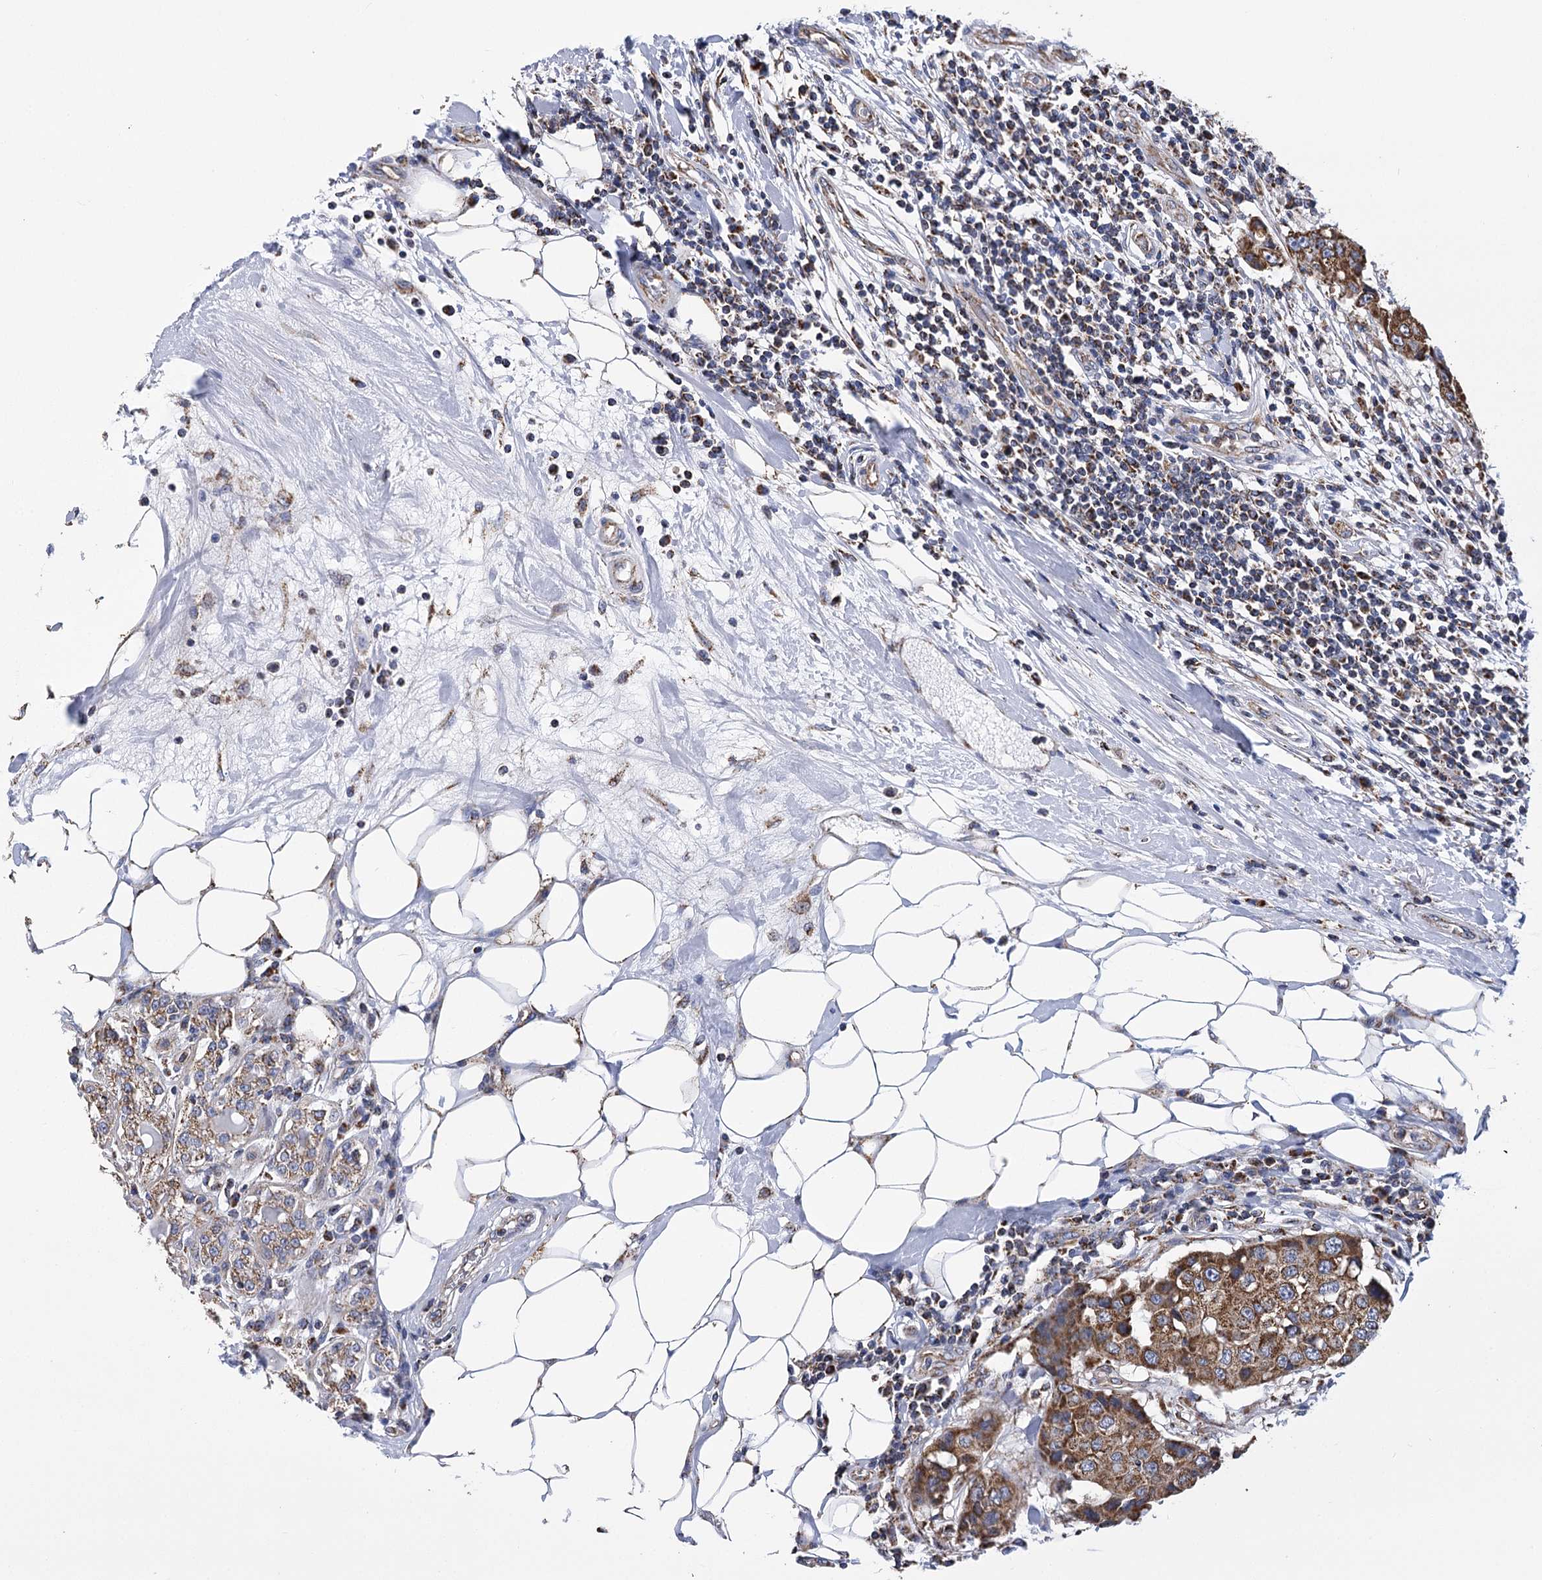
{"staining": {"intensity": "strong", "quantity": ">75%", "location": "cytoplasmic/membranous"}, "tissue": "breast cancer", "cell_type": "Tumor cells", "image_type": "cancer", "snomed": [{"axis": "morphology", "description": "Duct carcinoma"}, {"axis": "topography", "description": "Breast"}], "caption": "Immunohistochemical staining of human invasive ductal carcinoma (breast) demonstrates high levels of strong cytoplasmic/membranous protein staining in about >75% of tumor cells.", "gene": "CCDC73", "patient": {"sex": "female", "age": 27}}